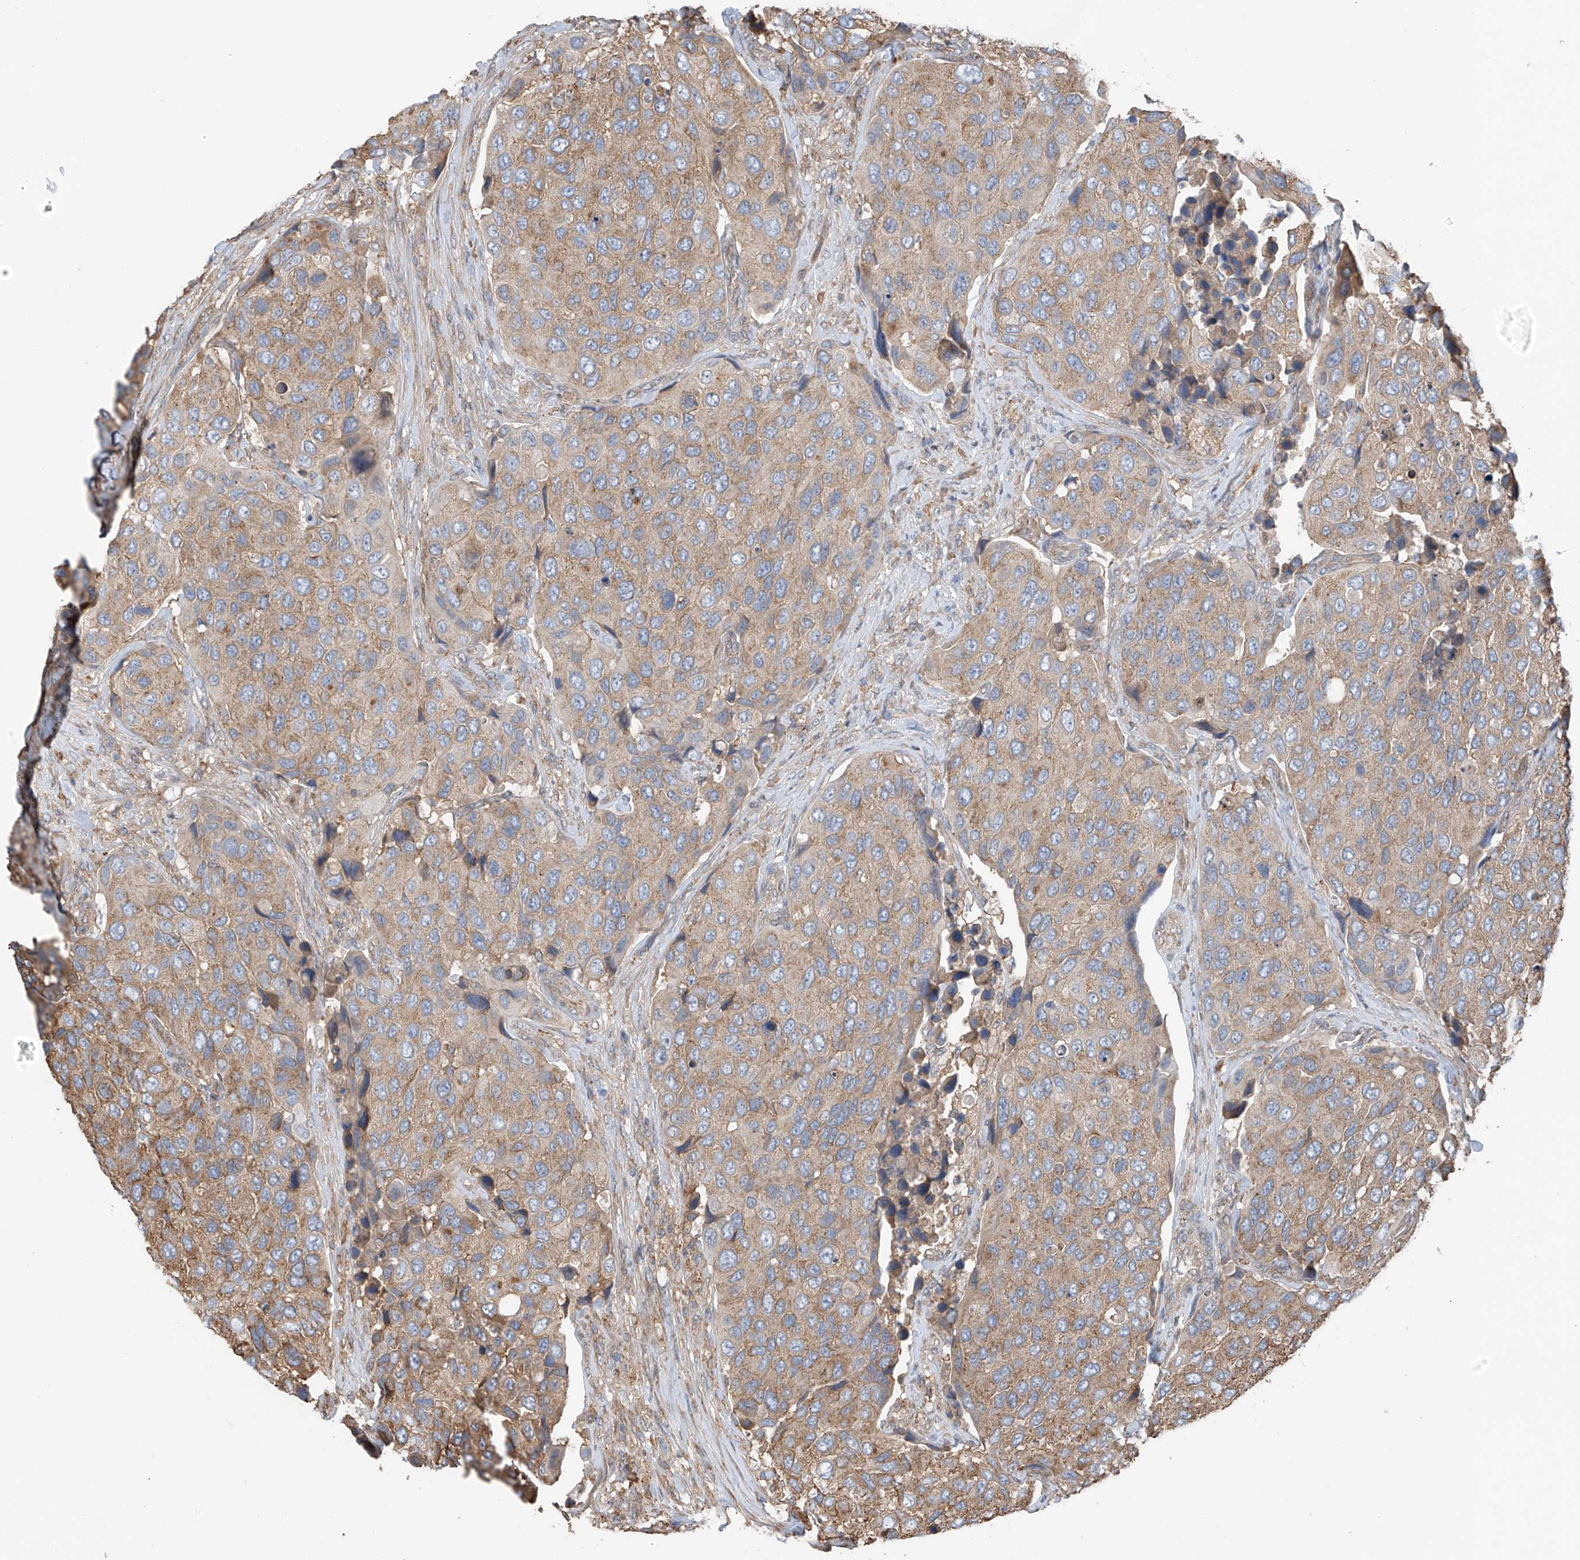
{"staining": {"intensity": "weak", "quantity": ">75%", "location": "cytoplasmic/membranous"}, "tissue": "urothelial cancer", "cell_type": "Tumor cells", "image_type": "cancer", "snomed": [{"axis": "morphology", "description": "Urothelial carcinoma, High grade"}, {"axis": "topography", "description": "Urinary bladder"}], "caption": "Approximately >75% of tumor cells in urothelial cancer display weak cytoplasmic/membranous protein positivity as visualized by brown immunohistochemical staining.", "gene": "ZNF189", "patient": {"sex": "male", "age": 74}}